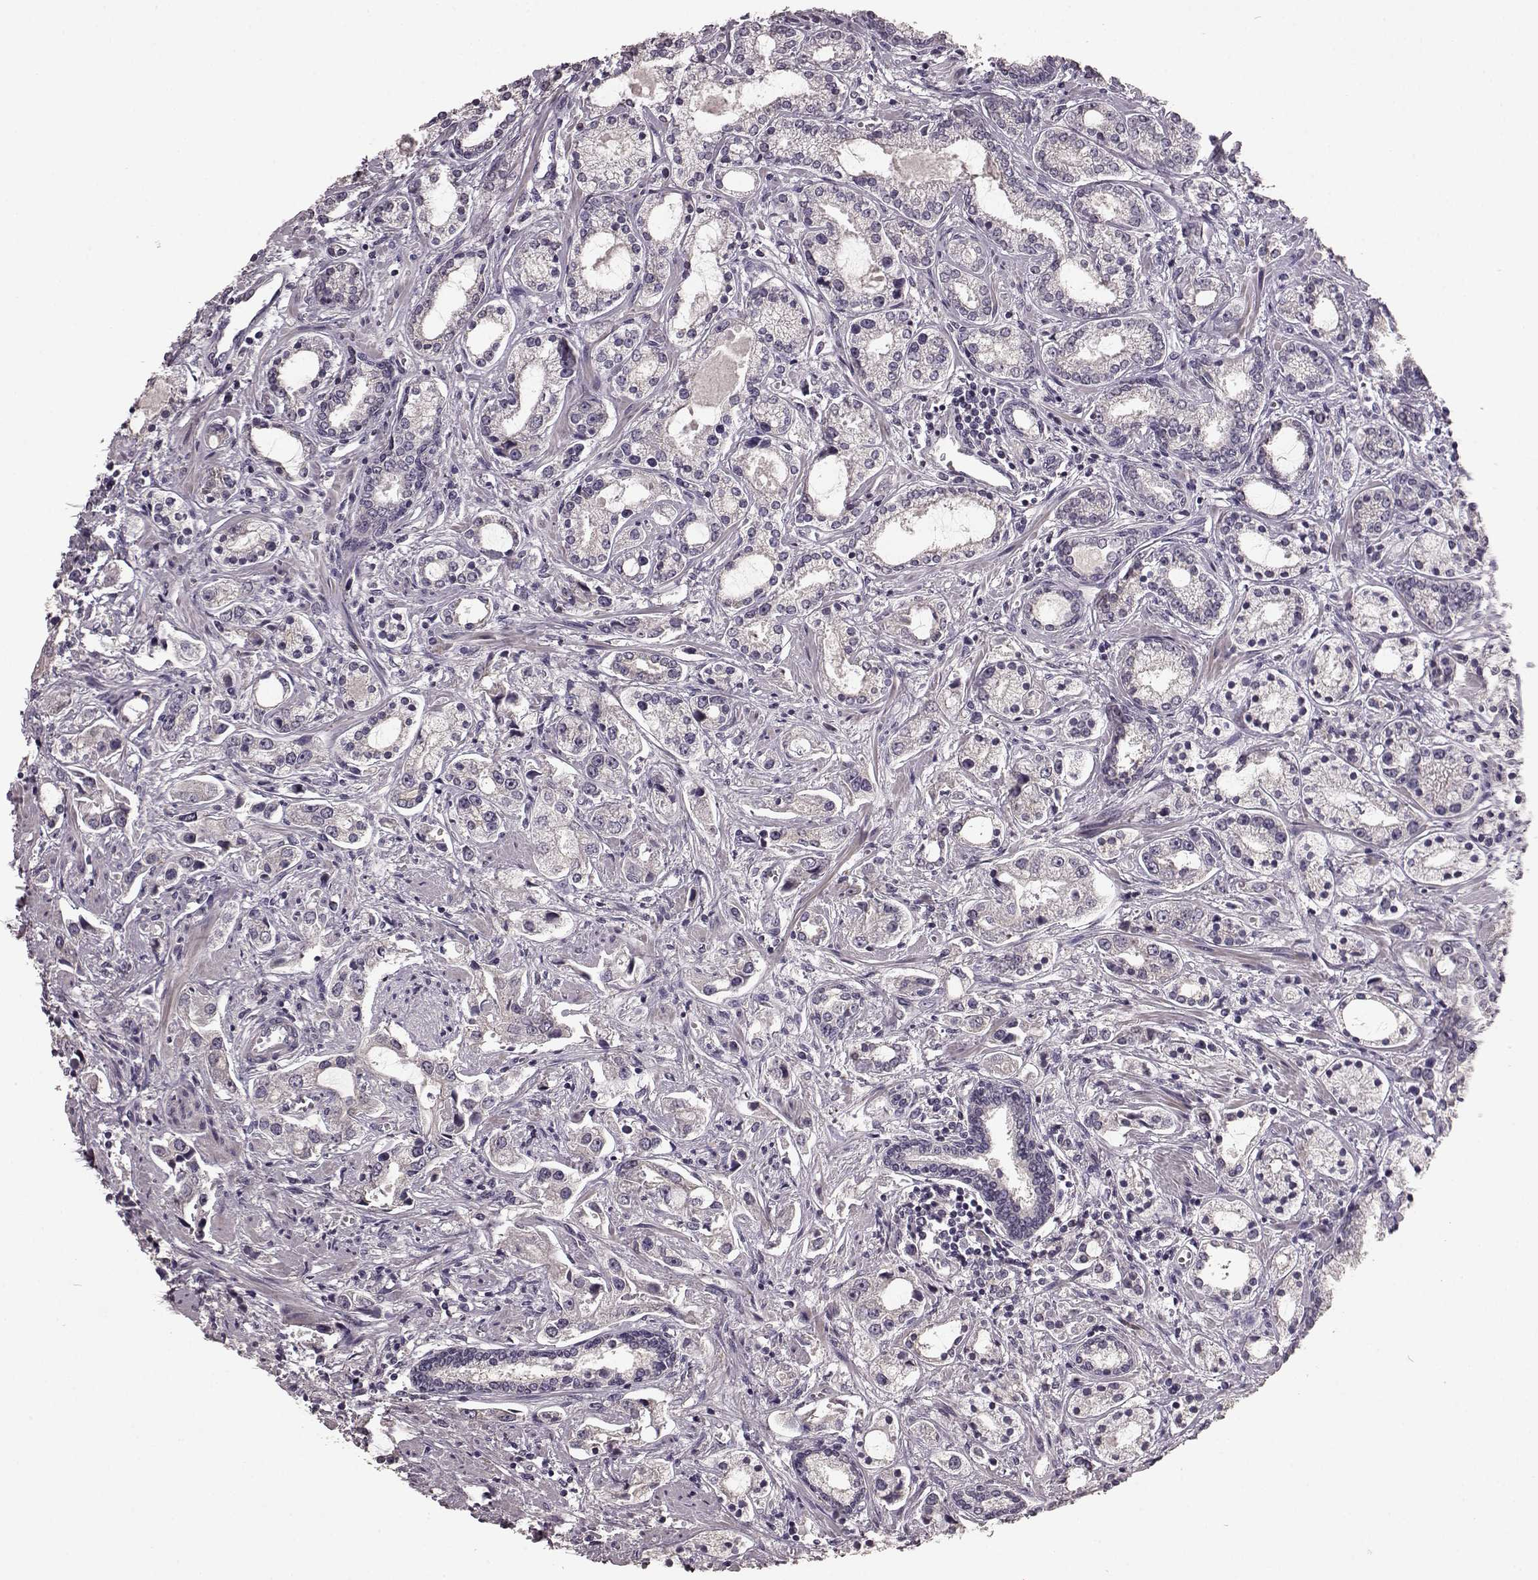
{"staining": {"intensity": "negative", "quantity": "none", "location": "none"}, "tissue": "prostate cancer", "cell_type": "Tumor cells", "image_type": "cancer", "snomed": [{"axis": "morphology", "description": "Adenocarcinoma, Medium grade"}, {"axis": "topography", "description": "Prostate"}], "caption": "Immunohistochemistry micrograph of human medium-grade adenocarcinoma (prostate) stained for a protein (brown), which demonstrates no expression in tumor cells.", "gene": "SLC52A3", "patient": {"sex": "male", "age": 57}}